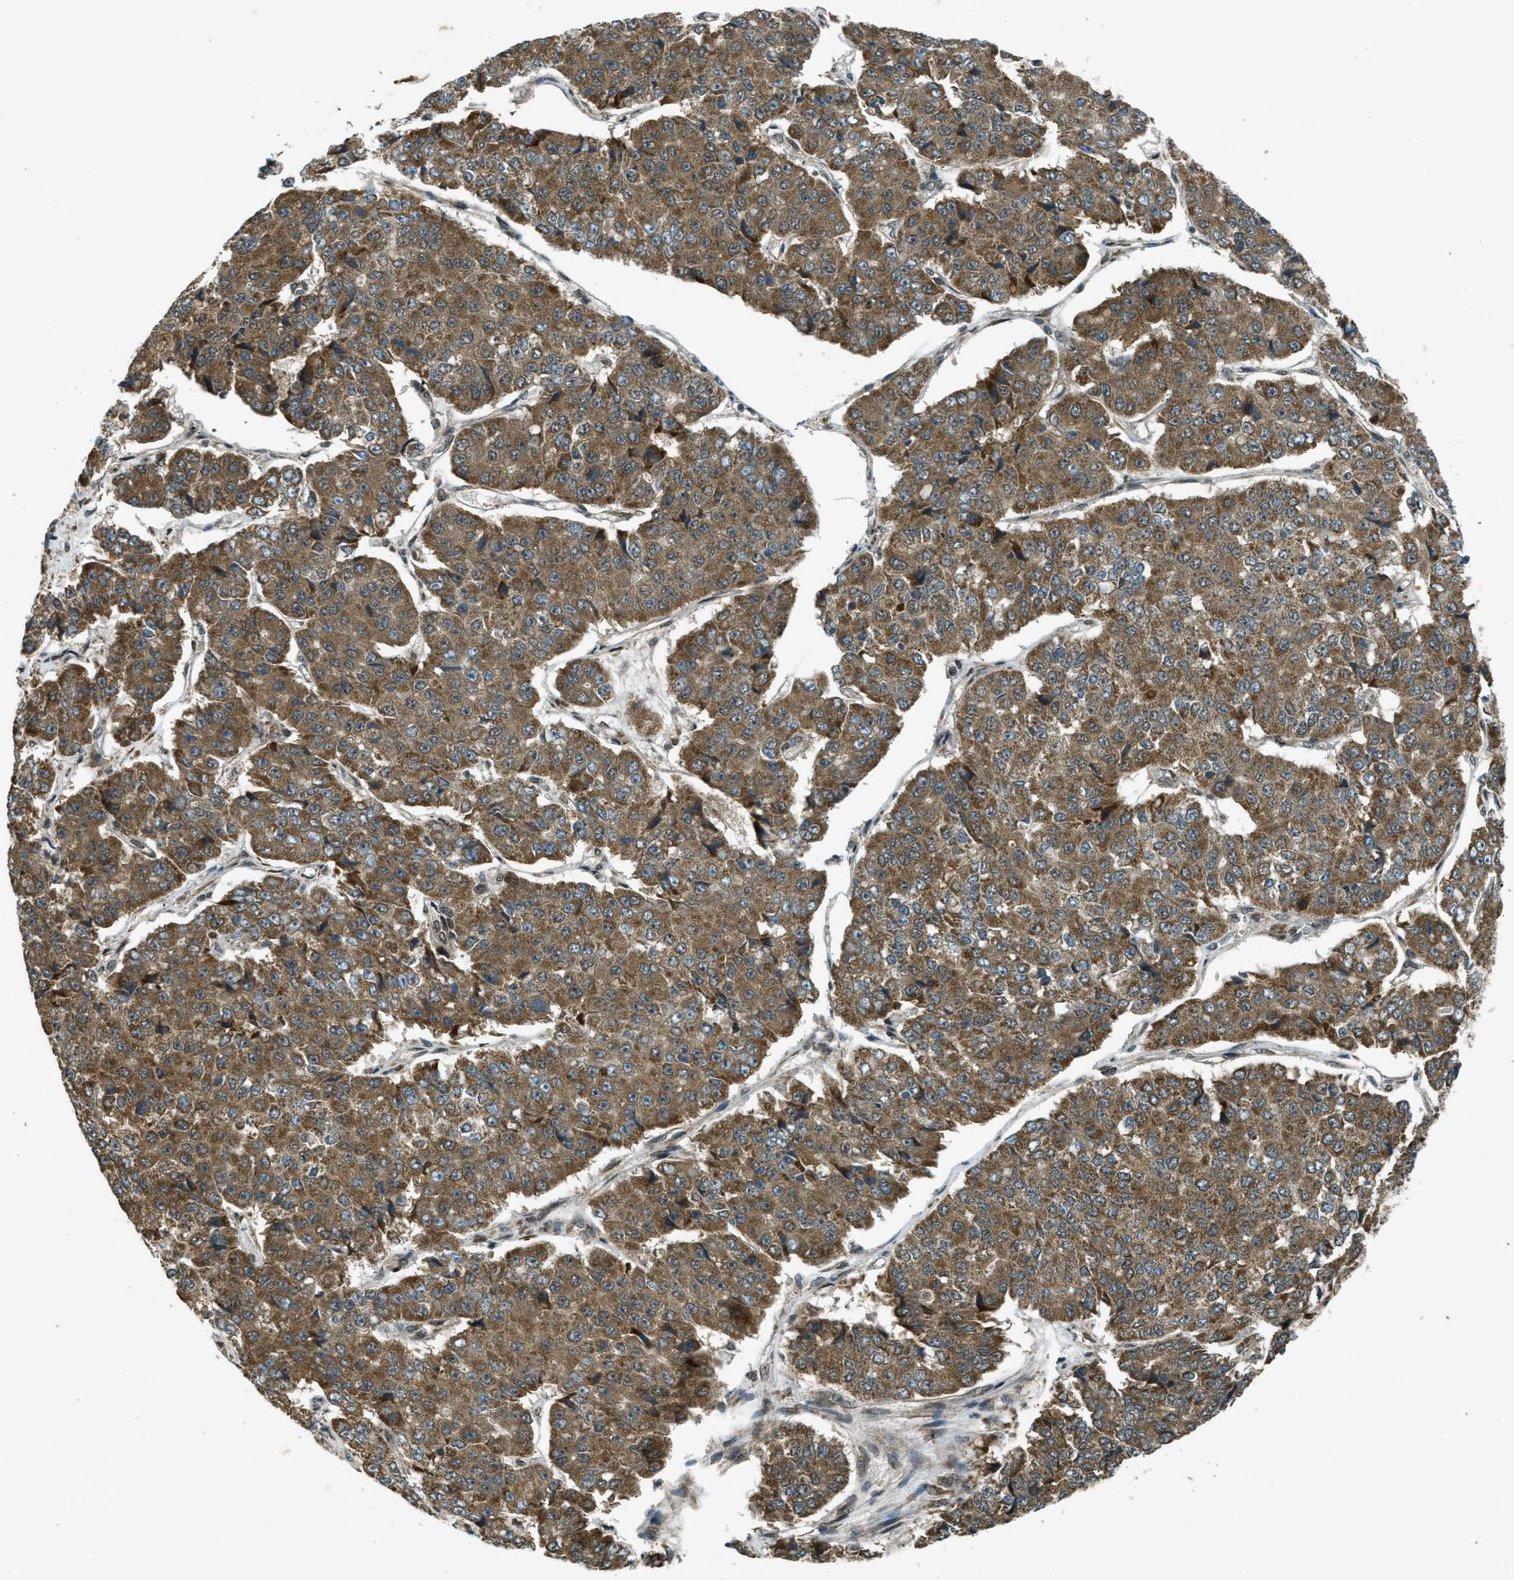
{"staining": {"intensity": "moderate", "quantity": ">75%", "location": "cytoplasmic/membranous"}, "tissue": "pancreatic cancer", "cell_type": "Tumor cells", "image_type": "cancer", "snomed": [{"axis": "morphology", "description": "Adenocarcinoma, NOS"}, {"axis": "topography", "description": "Pancreas"}], "caption": "Adenocarcinoma (pancreatic) stained with IHC displays moderate cytoplasmic/membranous positivity in approximately >75% of tumor cells. The staining was performed using DAB, with brown indicating positive protein expression. Nuclei are stained blue with hematoxylin.", "gene": "EIF2AK3", "patient": {"sex": "male", "age": 50}}